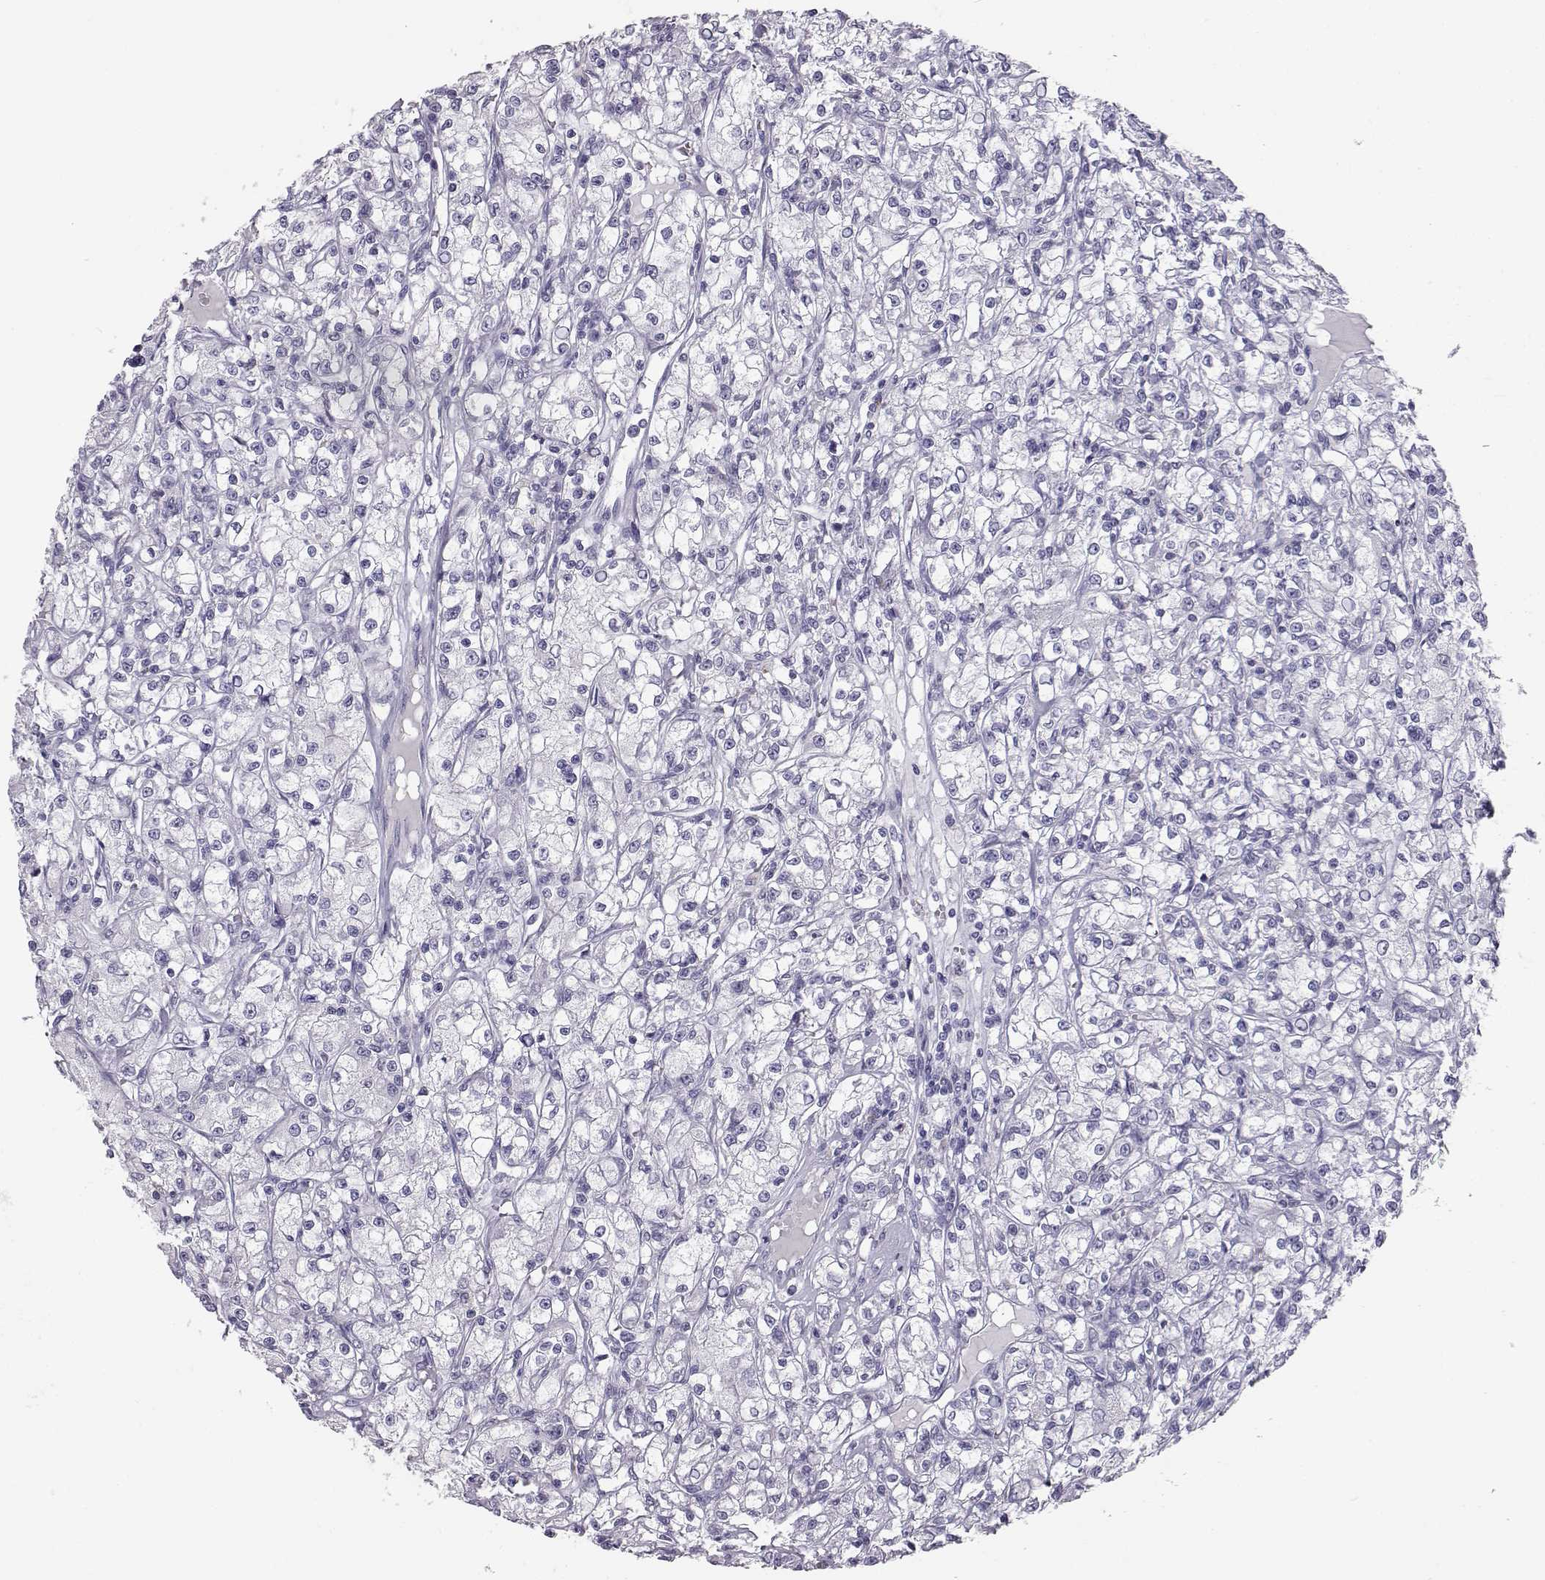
{"staining": {"intensity": "negative", "quantity": "none", "location": "none"}, "tissue": "renal cancer", "cell_type": "Tumor cells", "image_type": "cancer", "snomed": [{"axis": "morphology", "description": "Adenocarcinoma, NOS"}, {"axis": "topography", "description": "Kidney"}], "caption": "Immunohistochemical staining of human renal cancer exhibits no significant positivity in tumor cells.", "gene": "ITLN2", "patient": {"sex": "female", "age": 59}}